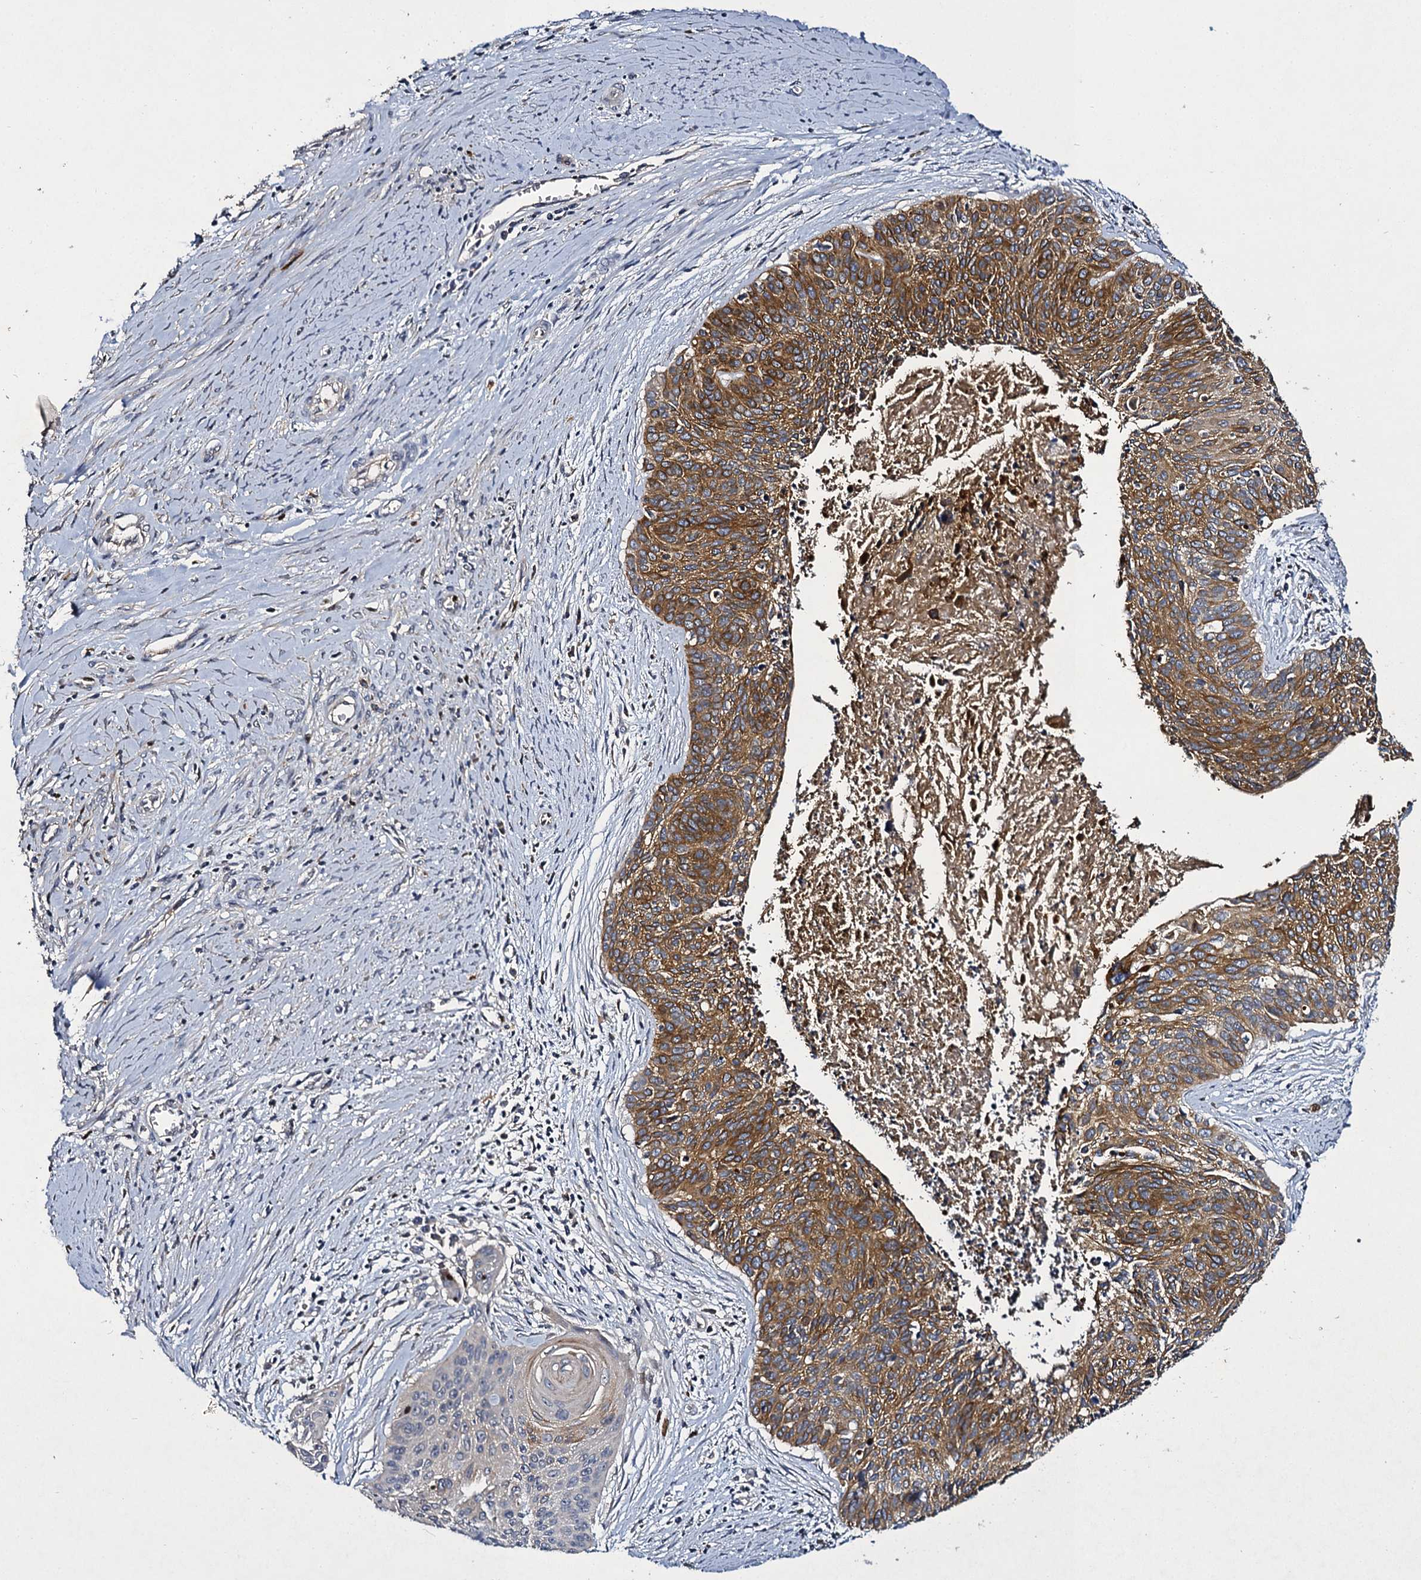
{"staining": {"intensity": "moderate", "quantity": ">75%", "location": "cytoplasmic/membranous"}, "tissue": "cervical cancer", "cell_type": "Tumor cells", "image_type": "cancer", "snomed": [{"axis": "morphology", "description": "Squamous cell carcinoma, NOS"}, {"axis": "topography", "description": "Cervix"}], "caption": "Squamous cell carcinoma (cervical) stained with a brown dye reveals moderate cytoplasmic/membranous positive expression in about >75% of tumor cells.", "gene": "SLC11A2", "patient": {"sex": "female", "age": 55}}